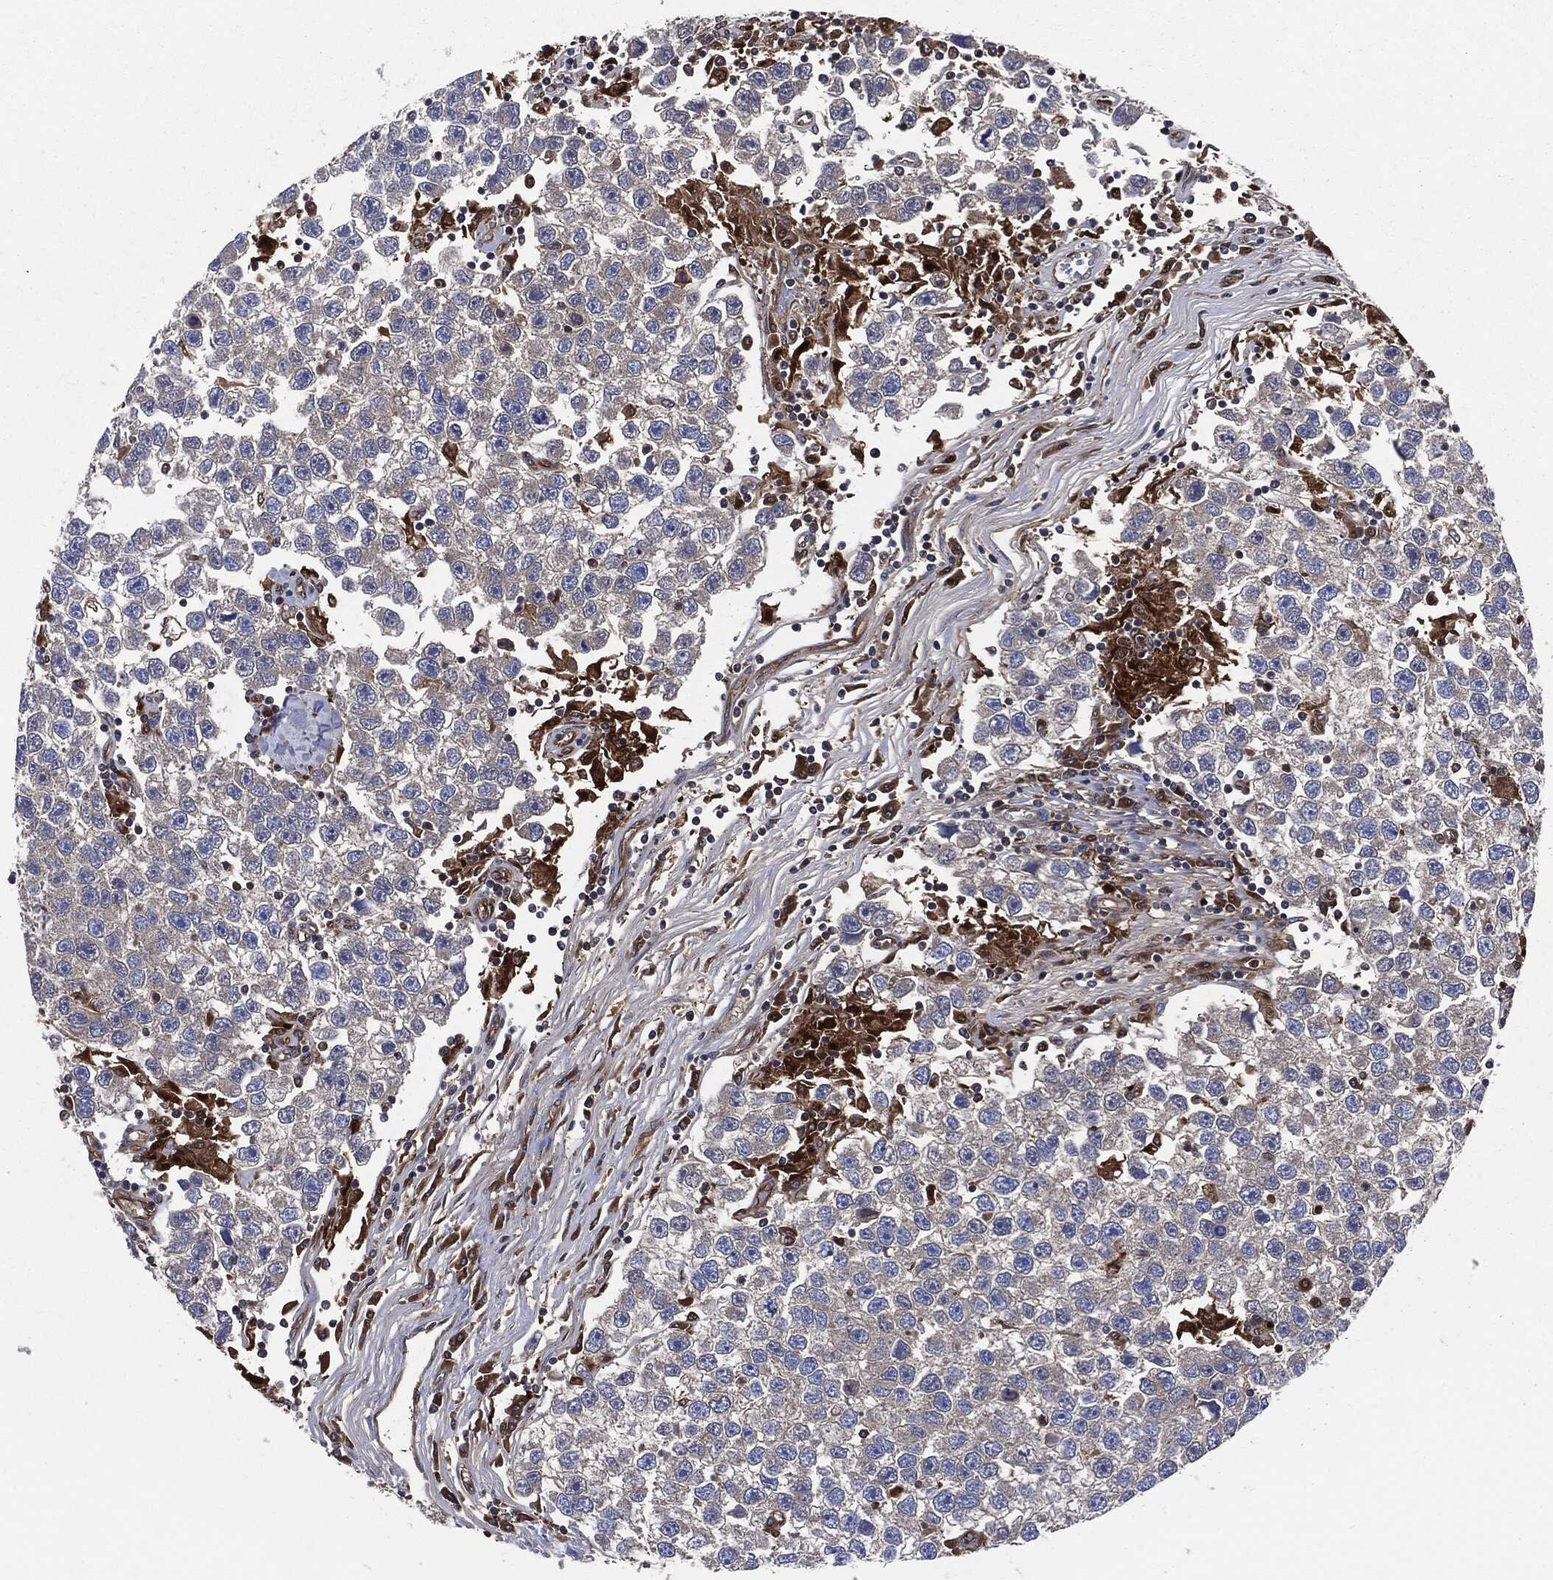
{"staining": {"intensity": "negative", "quantity": "none", "location": "none"}, "tissue": "testis cancer", "cell_type": "Tumor cells", "image_type": "cancer", "snomed": [{"axis": "morphology", "description": "Seminoma, NOS"}, {"axis": "topography", "description": "Testis"}], "caption": "Human testis cancer (seminoma) stained for a protein using immunohistochemistry (IHC) reveals no positivity in tumor cells.", "gene": "XPNPEP1", "patient": {"sex": "male", "age": 26}}